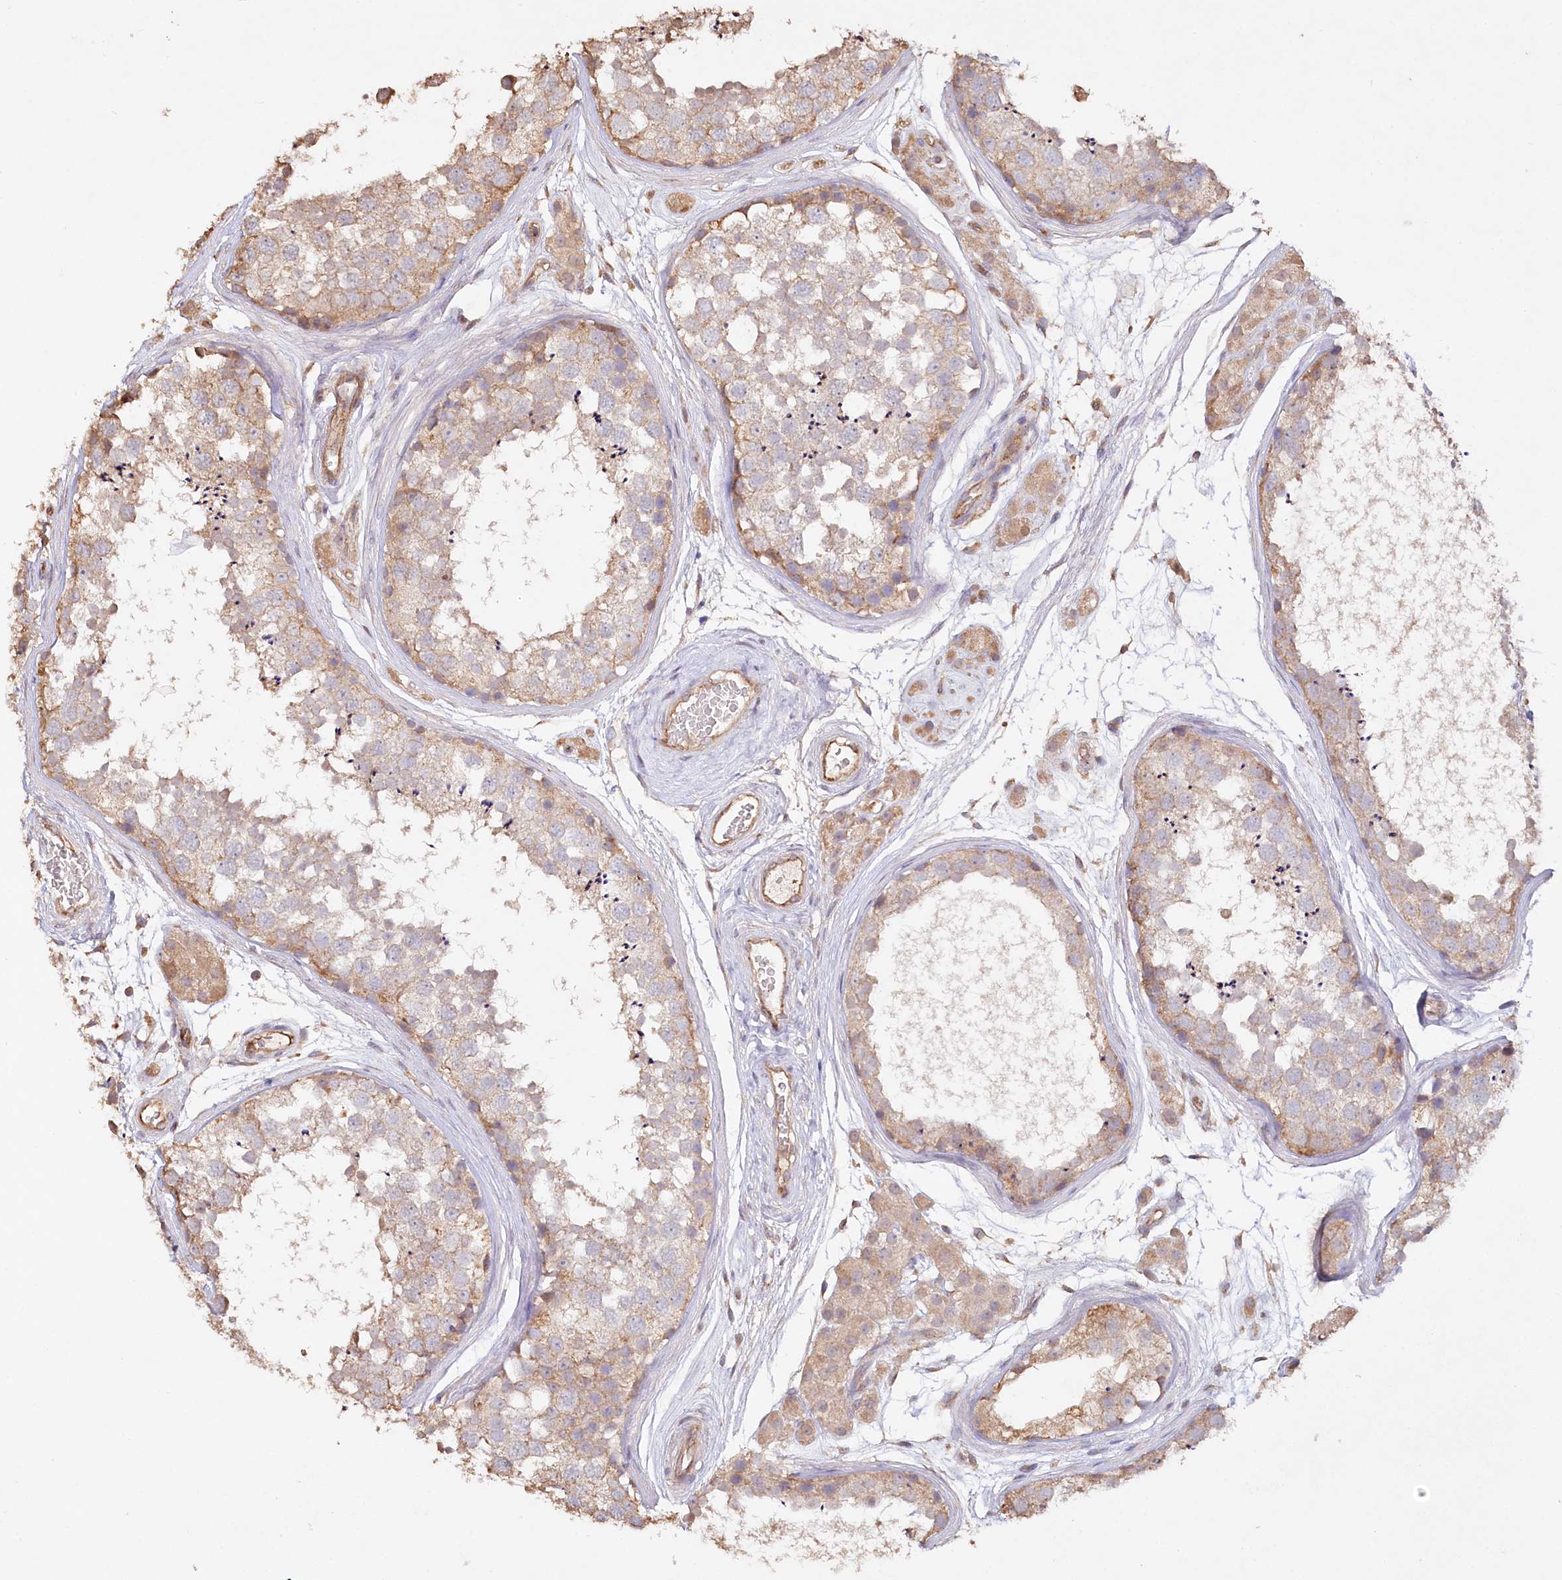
{"staining": {"intensity": "moderate", "quantity": ">75%", "location": "cytoplasmic/membranous"}, "tissue": "testis", "cell_type": "Cells in seminiferous ducts", "image_type": "normal", "snomed": [{"axis": "morphology", "description": "Normal tissue, NOS"}, {"axis": "topography", "description": "Testis"}], "caption": "A histopathology image of human testis stained for a protein exhibits moderate cytoplasmic/membranous brown staining in cells in seminiferous ducts.", "gene": "RBP5", "patient": {"sex": "male", "age": 56}}